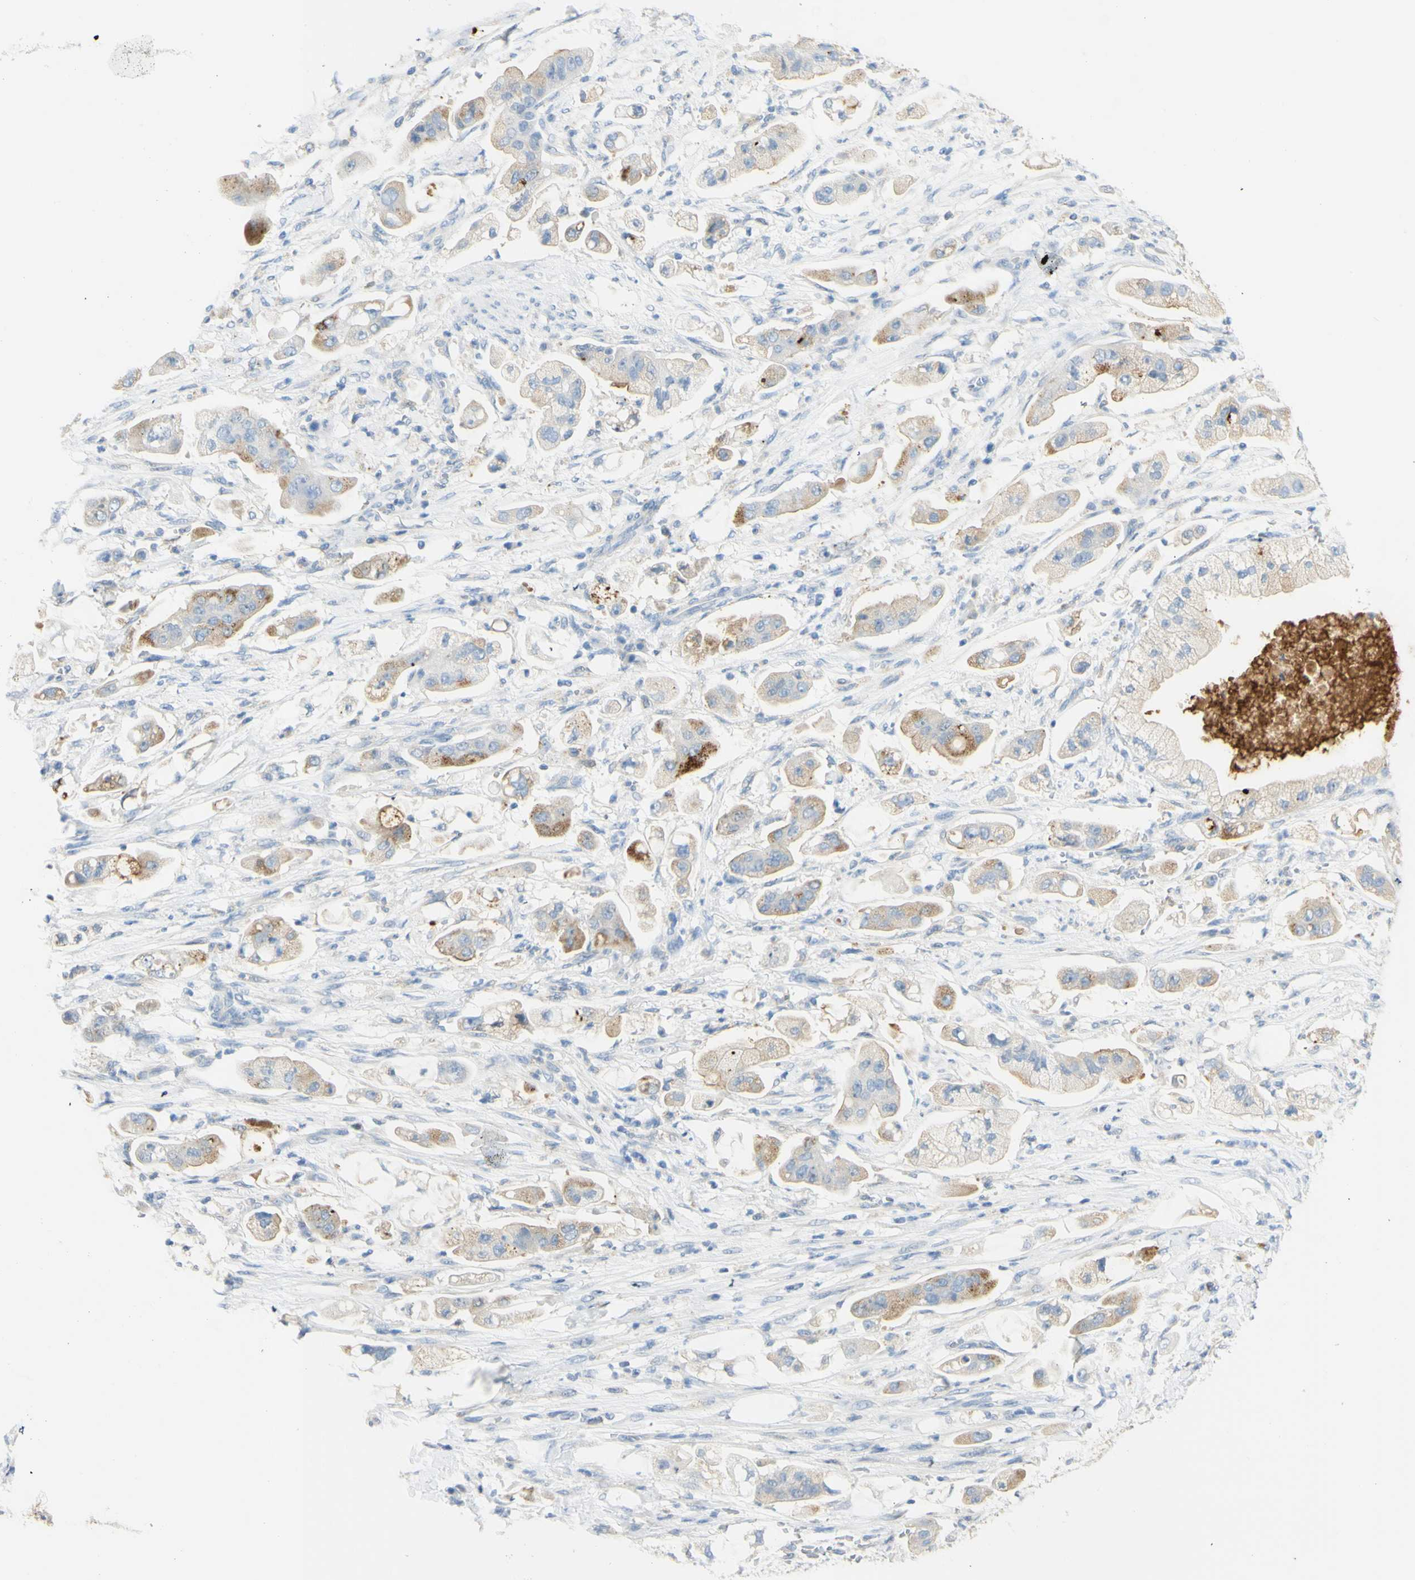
{"staining": {"intensity": "weak", "quantity": "<25%", "location": "cytoplasmic/membranous"}, "tissue": "stomach cancer", "cell_type": "Tumor cells", "image_type": "cancer", "snomed": [{"axis": "morphology", "description": "Adenocarcinoma, NOS"}, {"axis": "topography", "description": "Stomach"}], "caption": "Immunohistochemistry (IHC) photomicrograph of neoplastic tissue: stomach cancer (adenocarcinoma) stained with DAB (3,3'-diaminobenzidine) exhibits no significant protein expression in tumor cells.", "gene": "TSPAN1", "patient": {"sex": "male", "age": 62}}